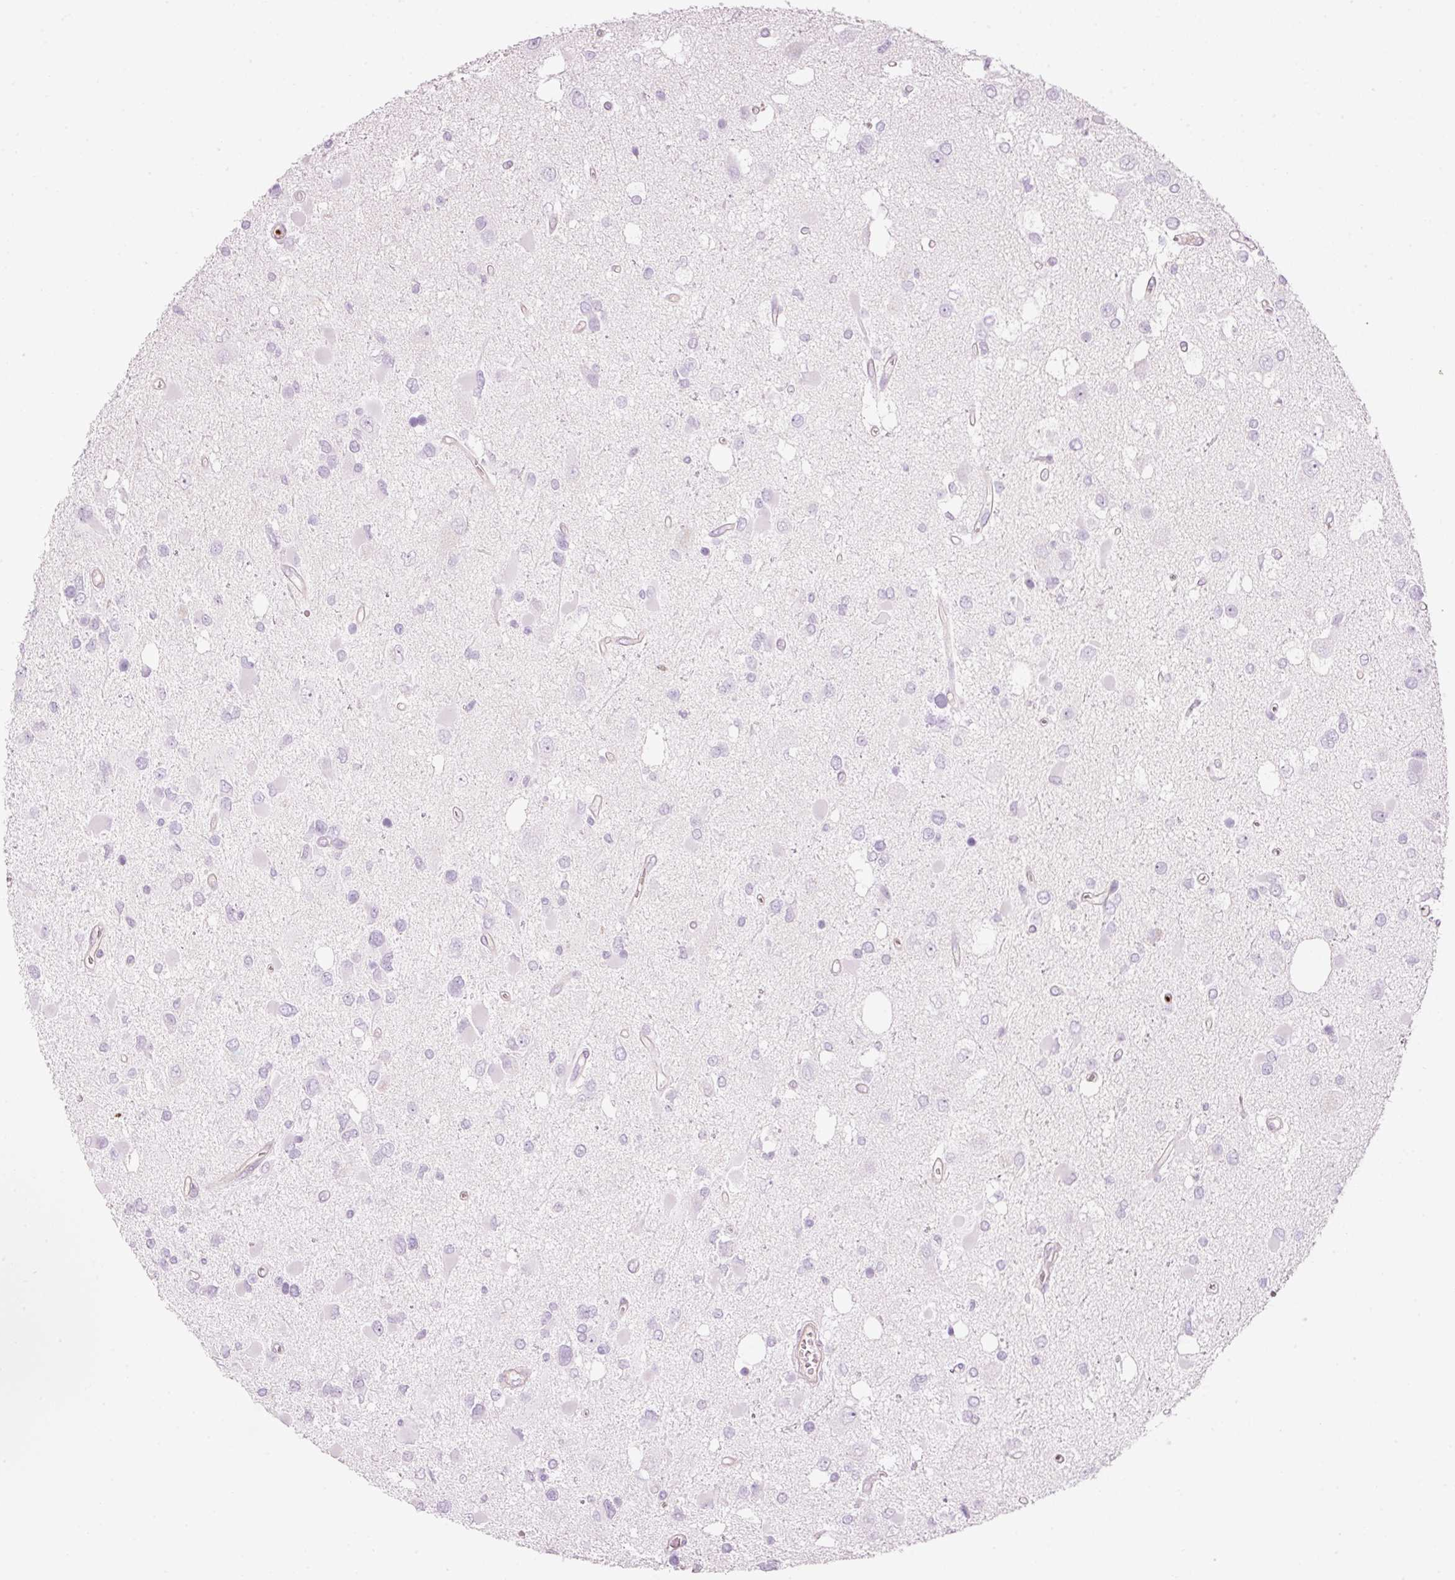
{"staining": {"intensity": "negative", "quantity": "none", "location": "none"}, "tissue": "glioma", "cell_type": "Tumor cells", "image_type": "cancer", "snomed": [{"axis": "morphology", "description": "Glioma, malignant, High grade"}, {"axis": "topography", "description": "Brain"}], "caption": "Tumor cells are negative for protein expression in human malignant glioma (high-grade).", "gene": "MAP3K3", "patient": {"sex": "male", "age": 53}}